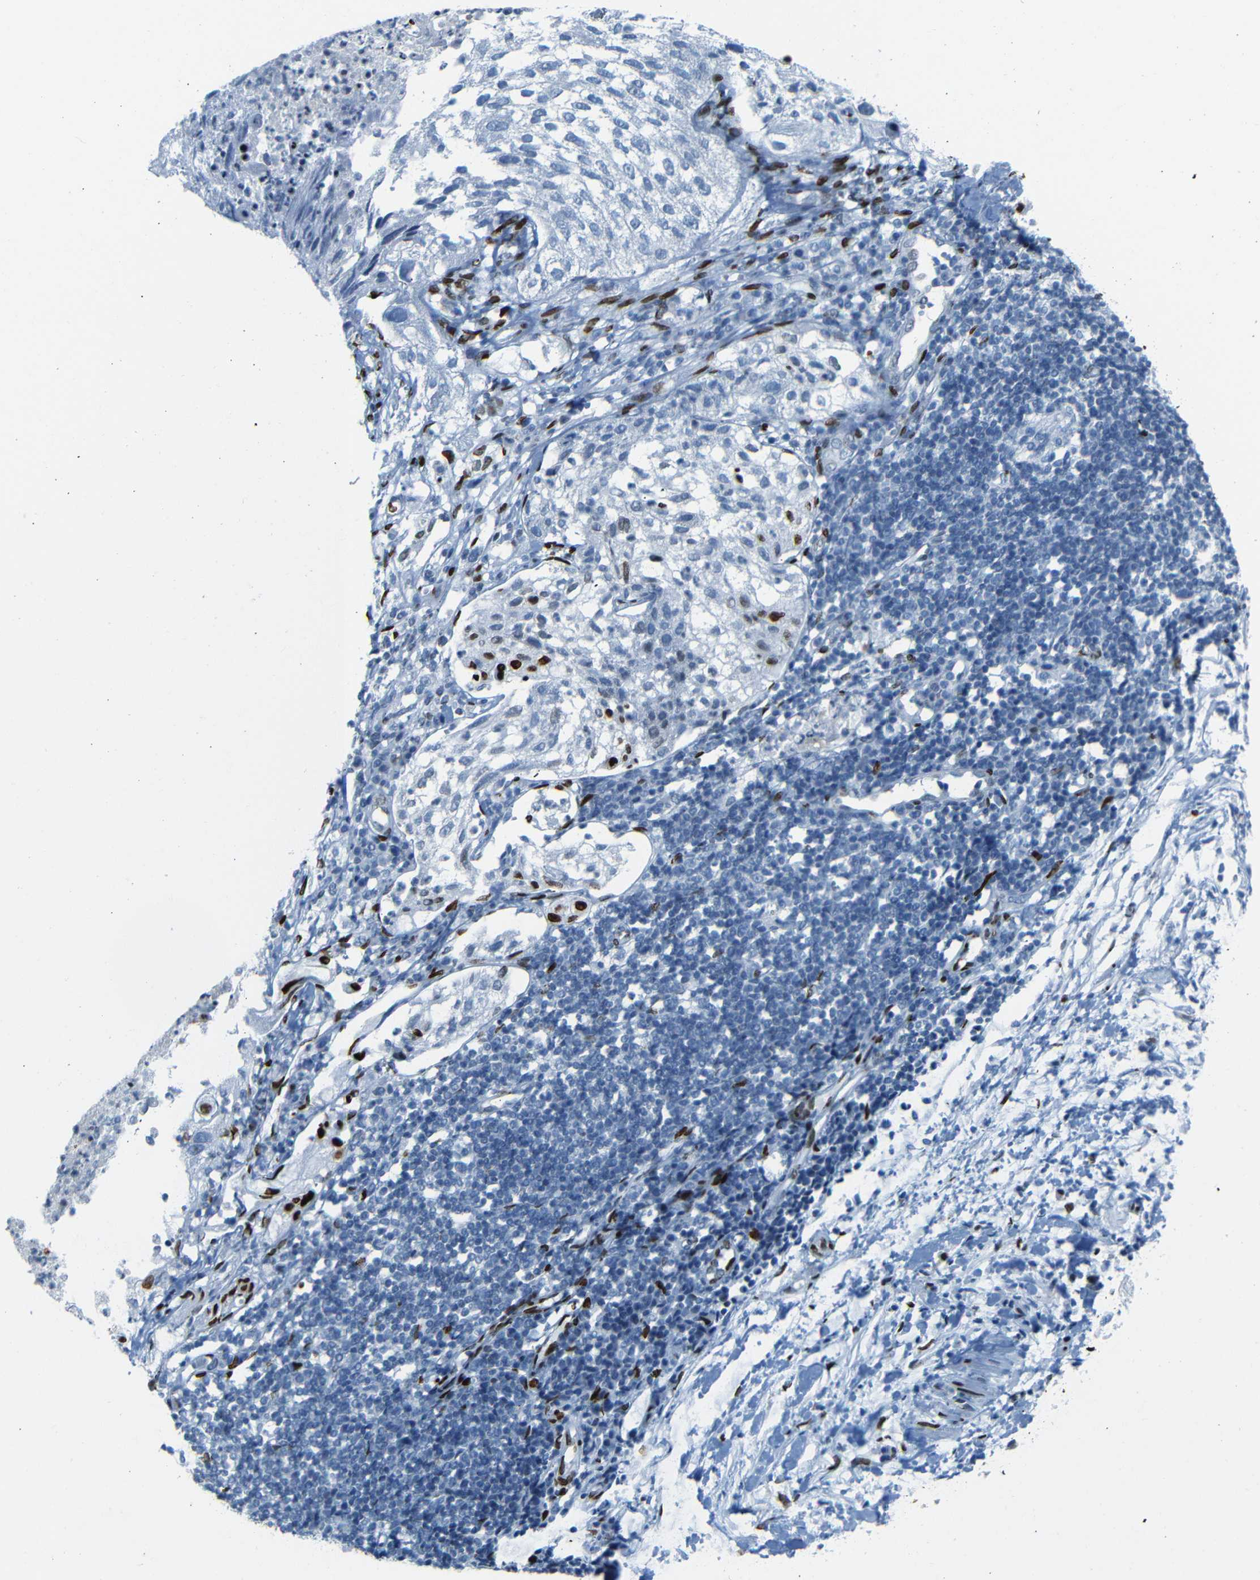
{"staining": {"intensity": "strong", "quantity": "25%-75%", "location": "nuclear"}, "tissue": "lung cancer", "cell_type": "Tumor cells", "image_type": "cancer", "snomed": [{"axis": "morphology", "description": "Inflammation, NOS"}, {"axis": "morphology", "description": "Squamous cell carcinoma, NOS"}, {"axis": "topography", "description": "Lymph node"}, {"axis": "topography", "description": "Soft tissue"}, {"axis": "topography", "description": "Lung"}], "caption": "A brown stain shows strong nuclear staining of a protein in lung cancer tumor cells.", "gene": "NPIPB15", "patient": {"sex": "male", "age": 66}}